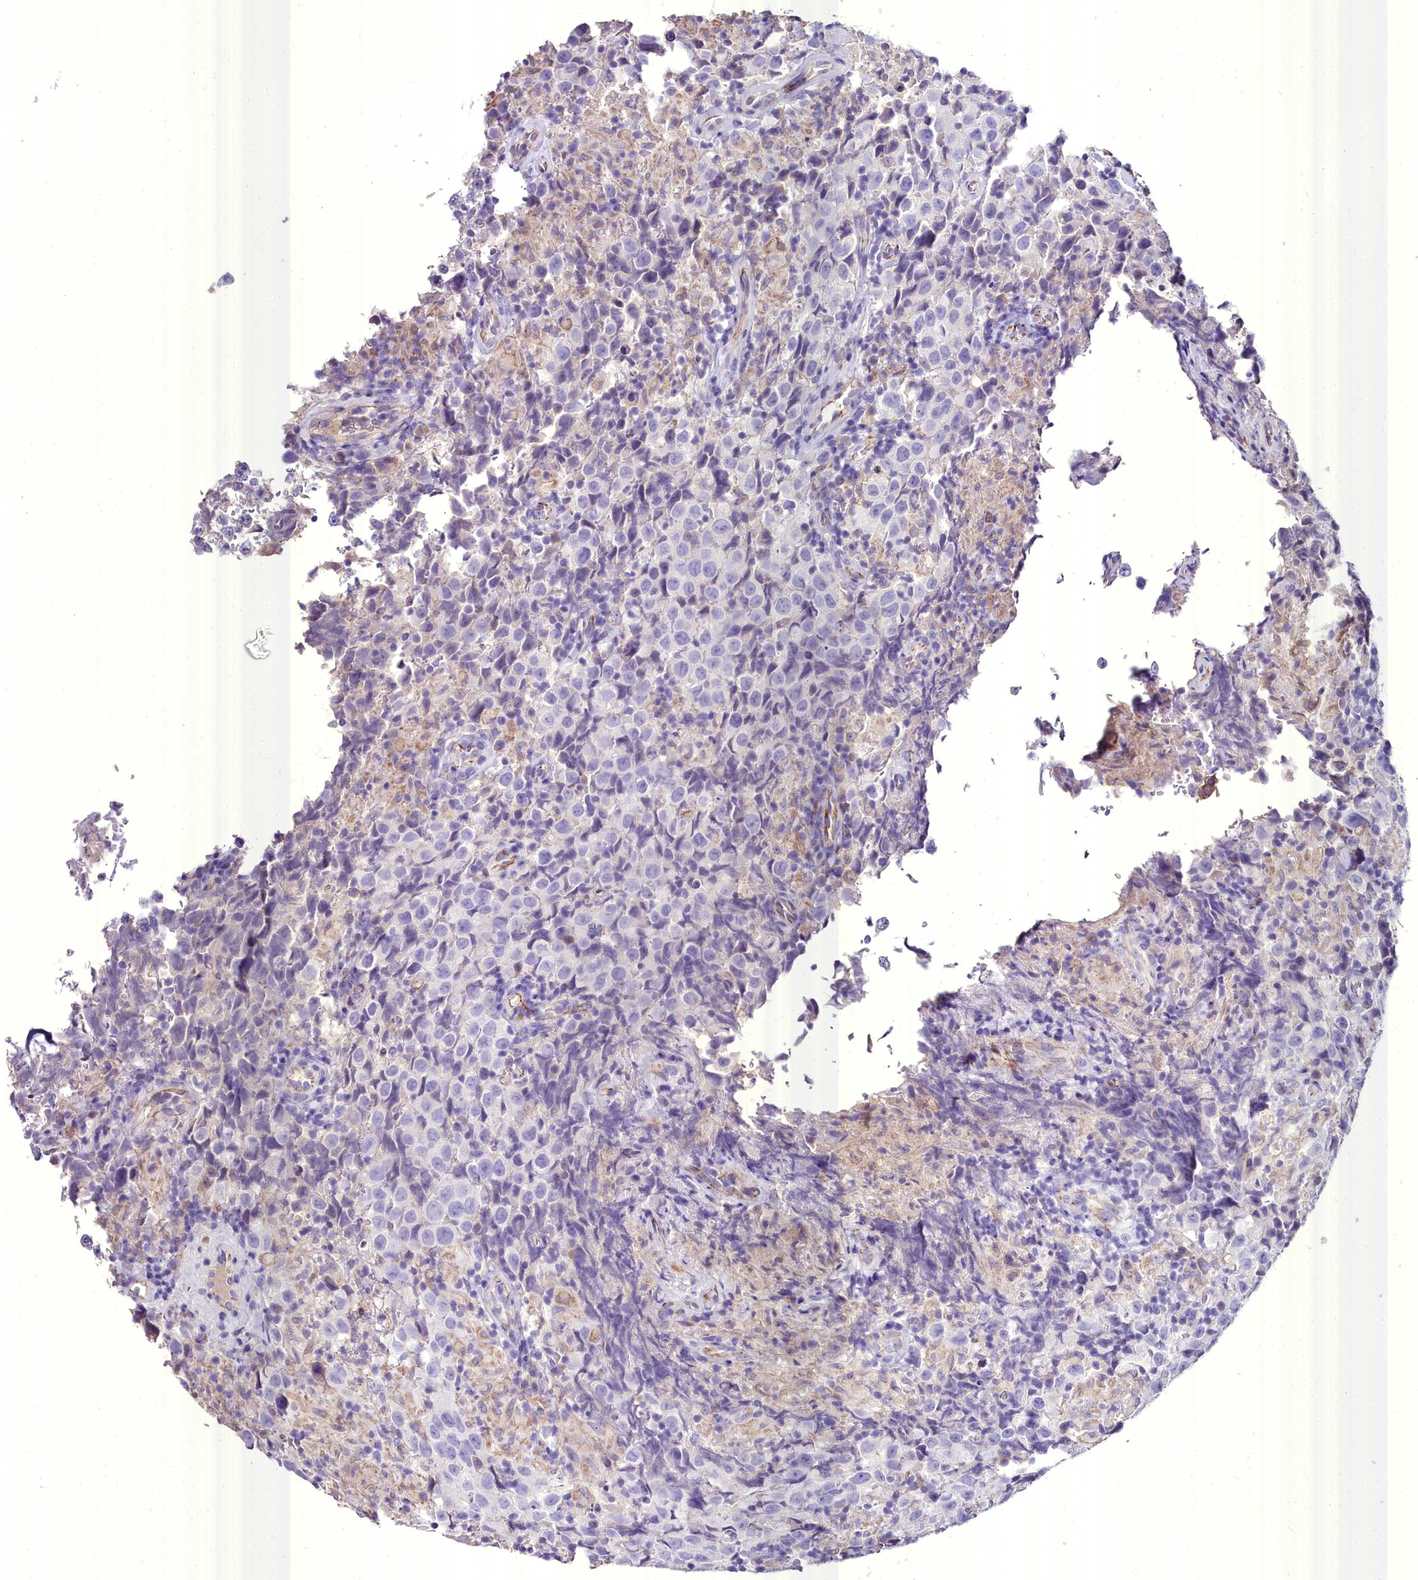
{"staining": {"intensity": "negative", "quantity": "none", "location": "none"}, "tissue": "testis cancer", "cell_type": "Tumor cells", "image_type": "cancer", "snomed": [{"axis": "morphology", "description": "Seminoma, NOS"}, {"axis": "morphology", "description": "Carcinoma, Embryonal, NOS"}, {"axis": "topography", "description": "Testis"}], "caption": "DAB immunohistochemical staining of human testis embryonal carcinoma demonstrates no significant expression in tumor cells.", "gene": "MS4A18", "patient": {"sex": "male", "age": 41}}